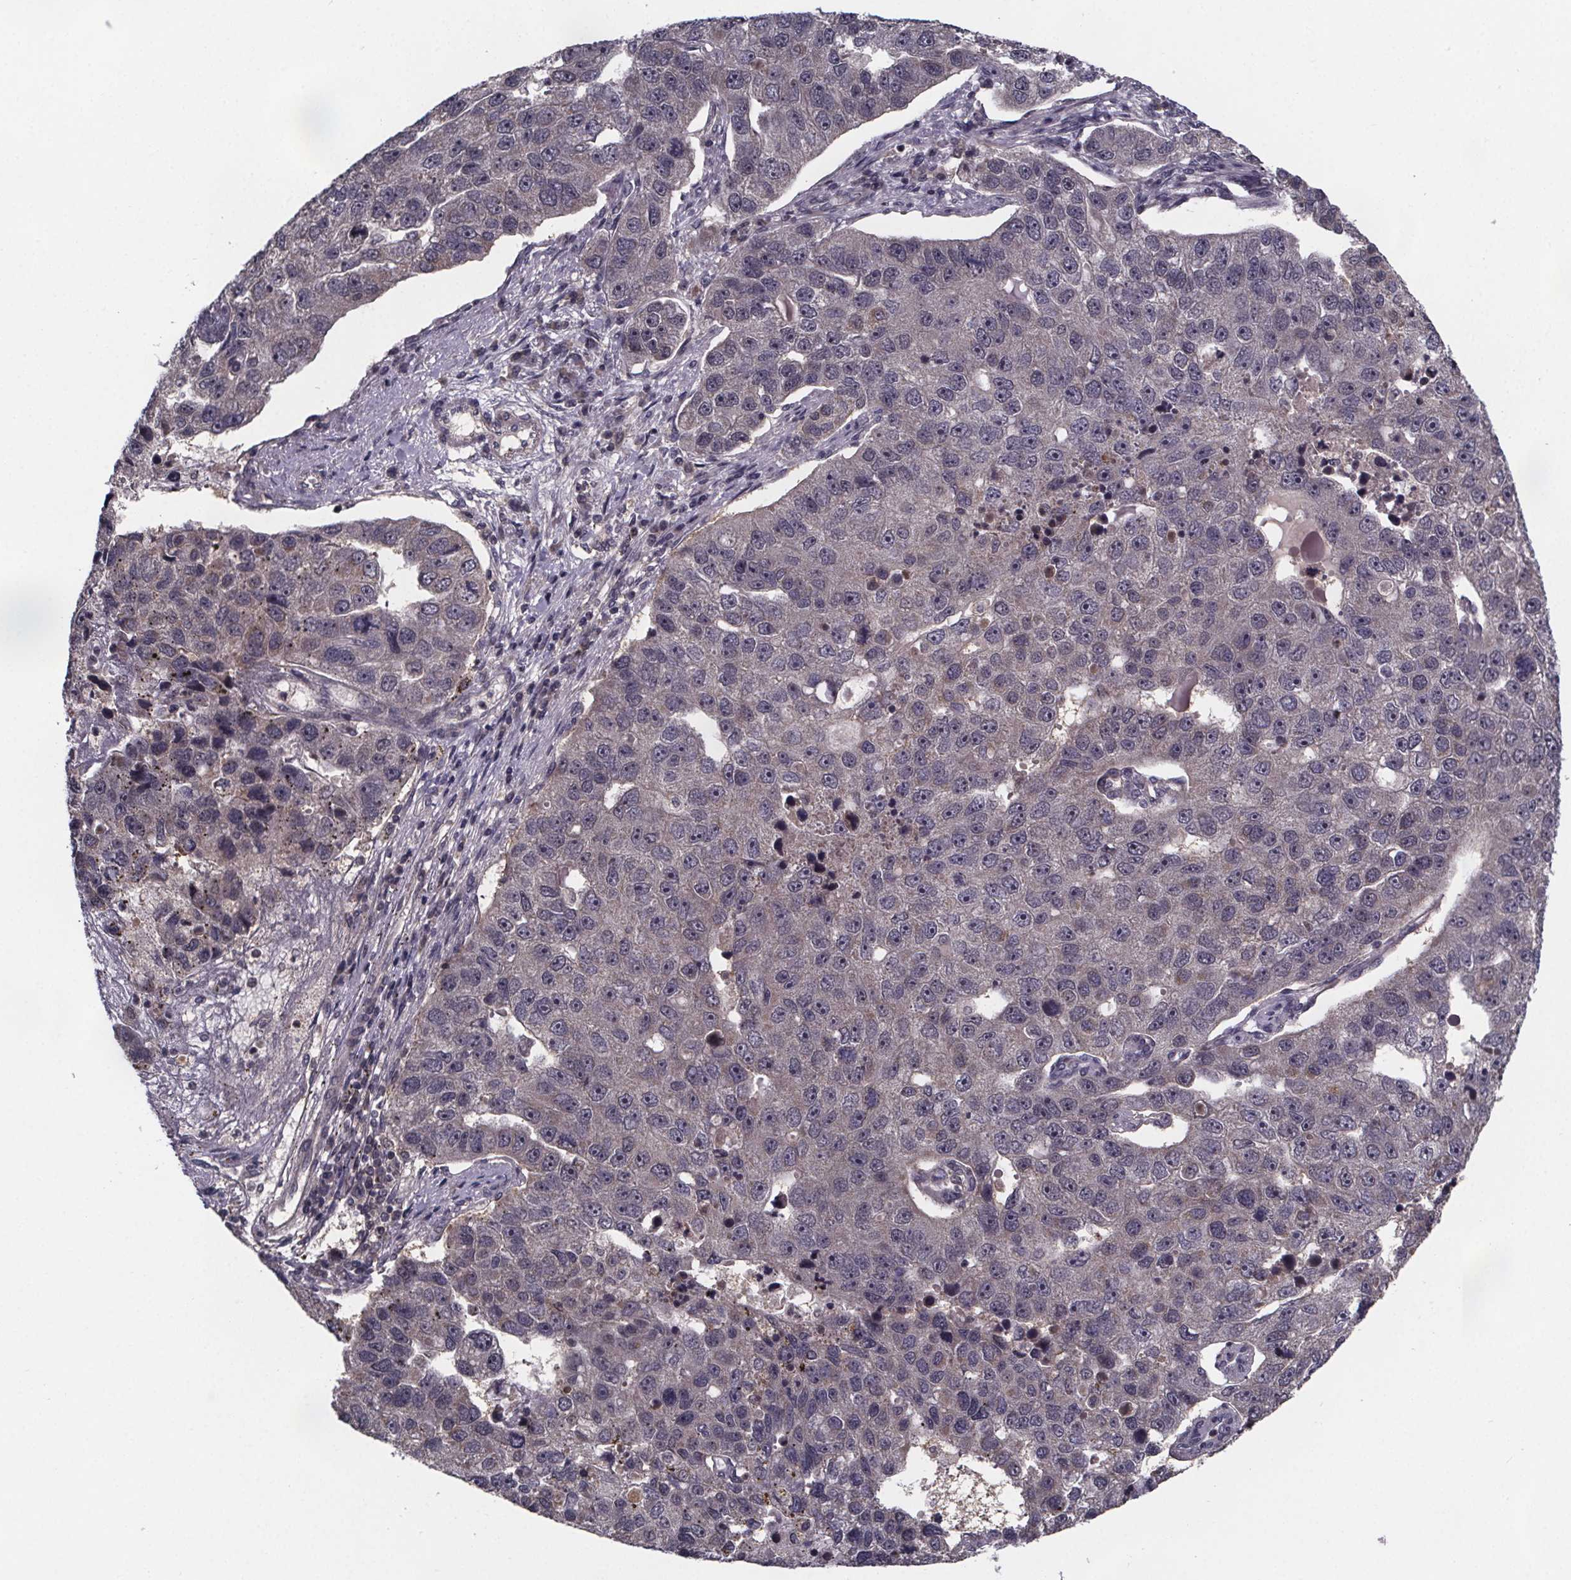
{"staining": {"intensity": "negative", "quantity": "none", "location": "none"}, "tissue": "pancreatic cancer", "cell_type": "Tumor cells", "image_type": "cancer", "snomed": [{"axis": "morphology", "description": "Adenocarcinoma, NOS"}, {"axis": "topography", "description": "Pancreas"}], "caption": "Immunohistochemistry (IHC) of pancreatic cancer shows no staining in tumor cells.", "gene": "FN3KRP", "patient": {"sex": "female", "age": 61}}